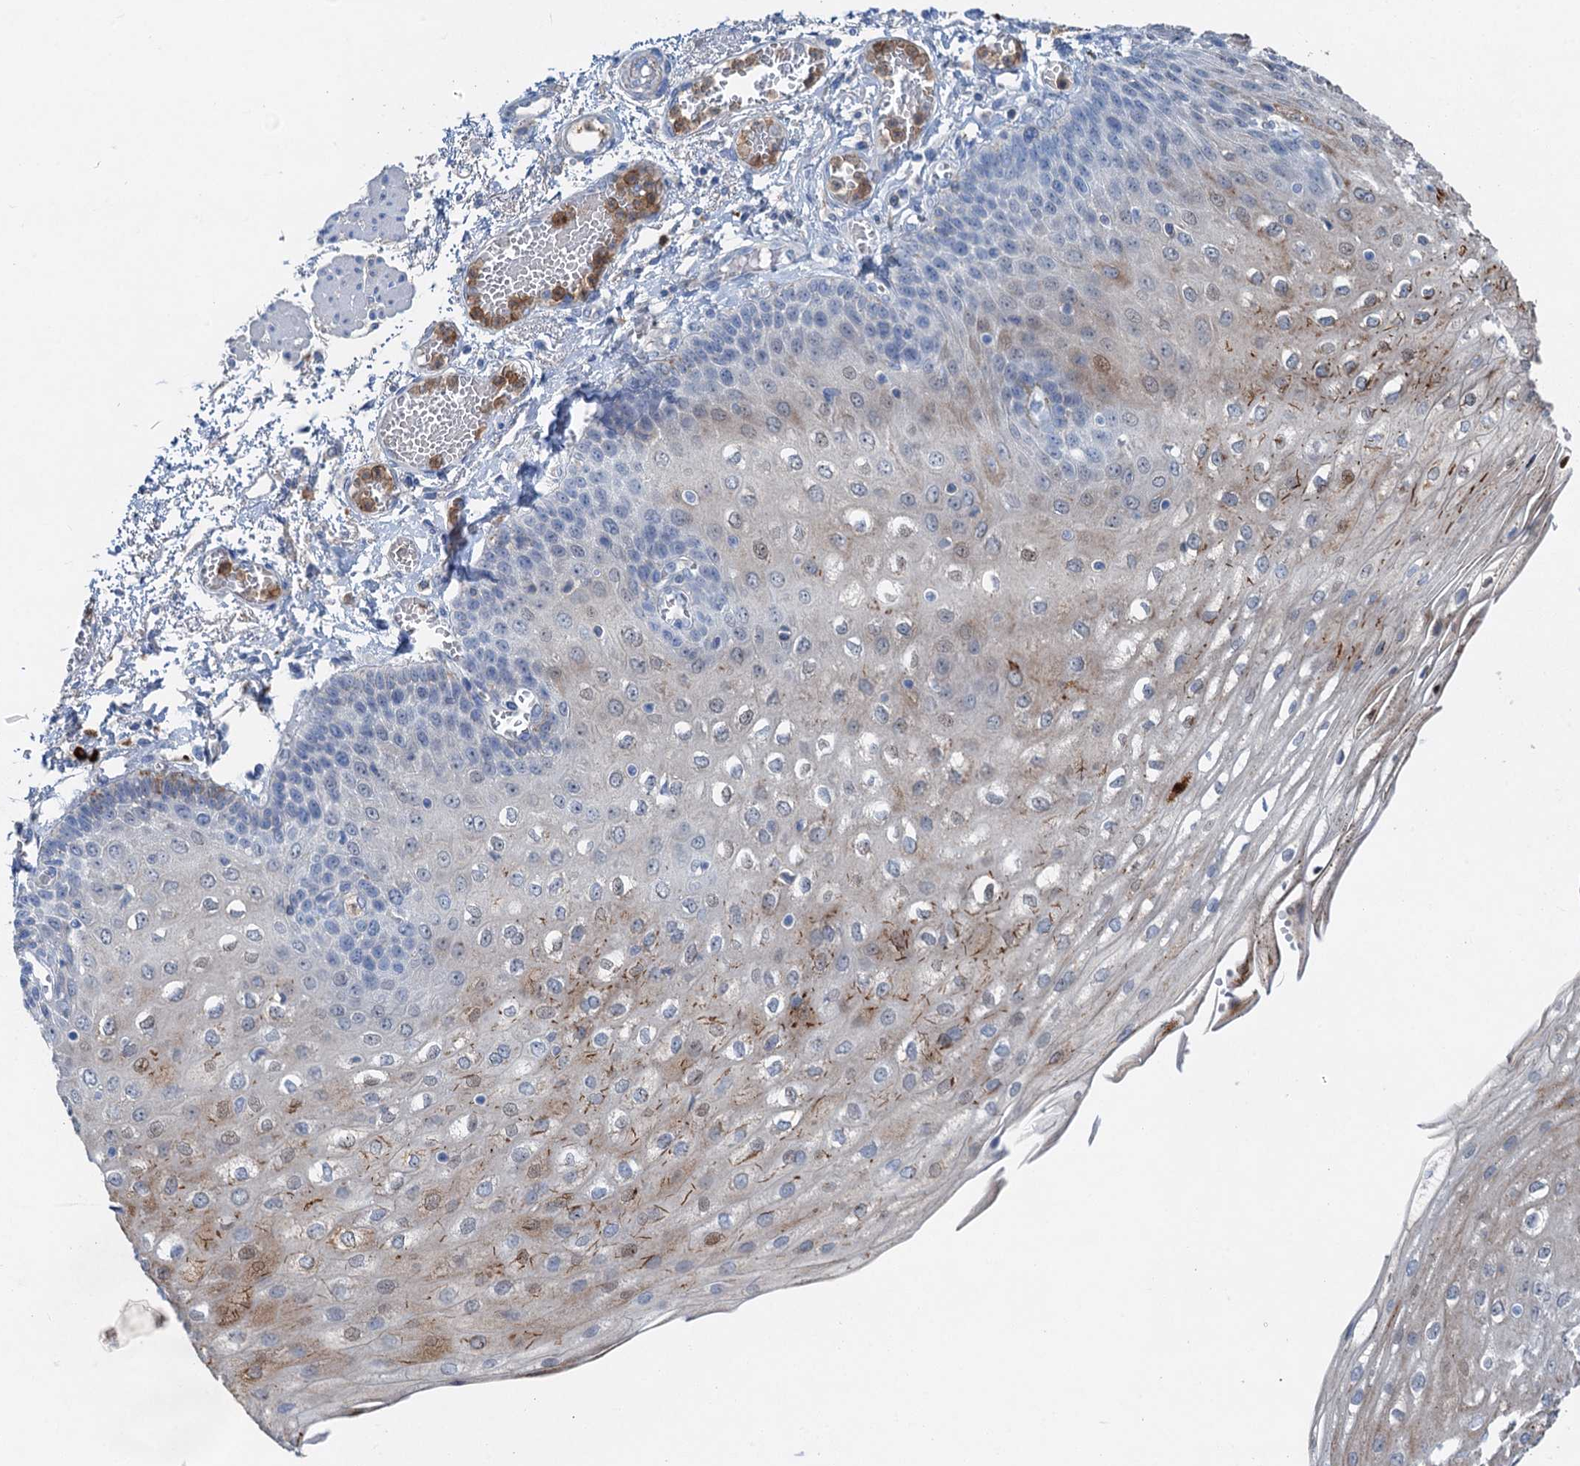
{"staining": {"intensity": "moderate", "quantity": "<25%", "location": "cytoplasmic/membranous"}, "tissue": "esophagus", "cell_type": "Squamous epithelial cells", "image_type": "normal", "snomed": [{"axis": "morphology", "description": "Normal tissue, NOS"}, {"axis": "topography", "description": "Esophagus"}], "caption": "Protein analysis of unremarkable esophagus exhibits moderate cytoplasmic/membranous staining in approximately <25% of squamous epithelial cells.", "gene": "OTOA", "patient": {"sex": "male", "age": 81}}